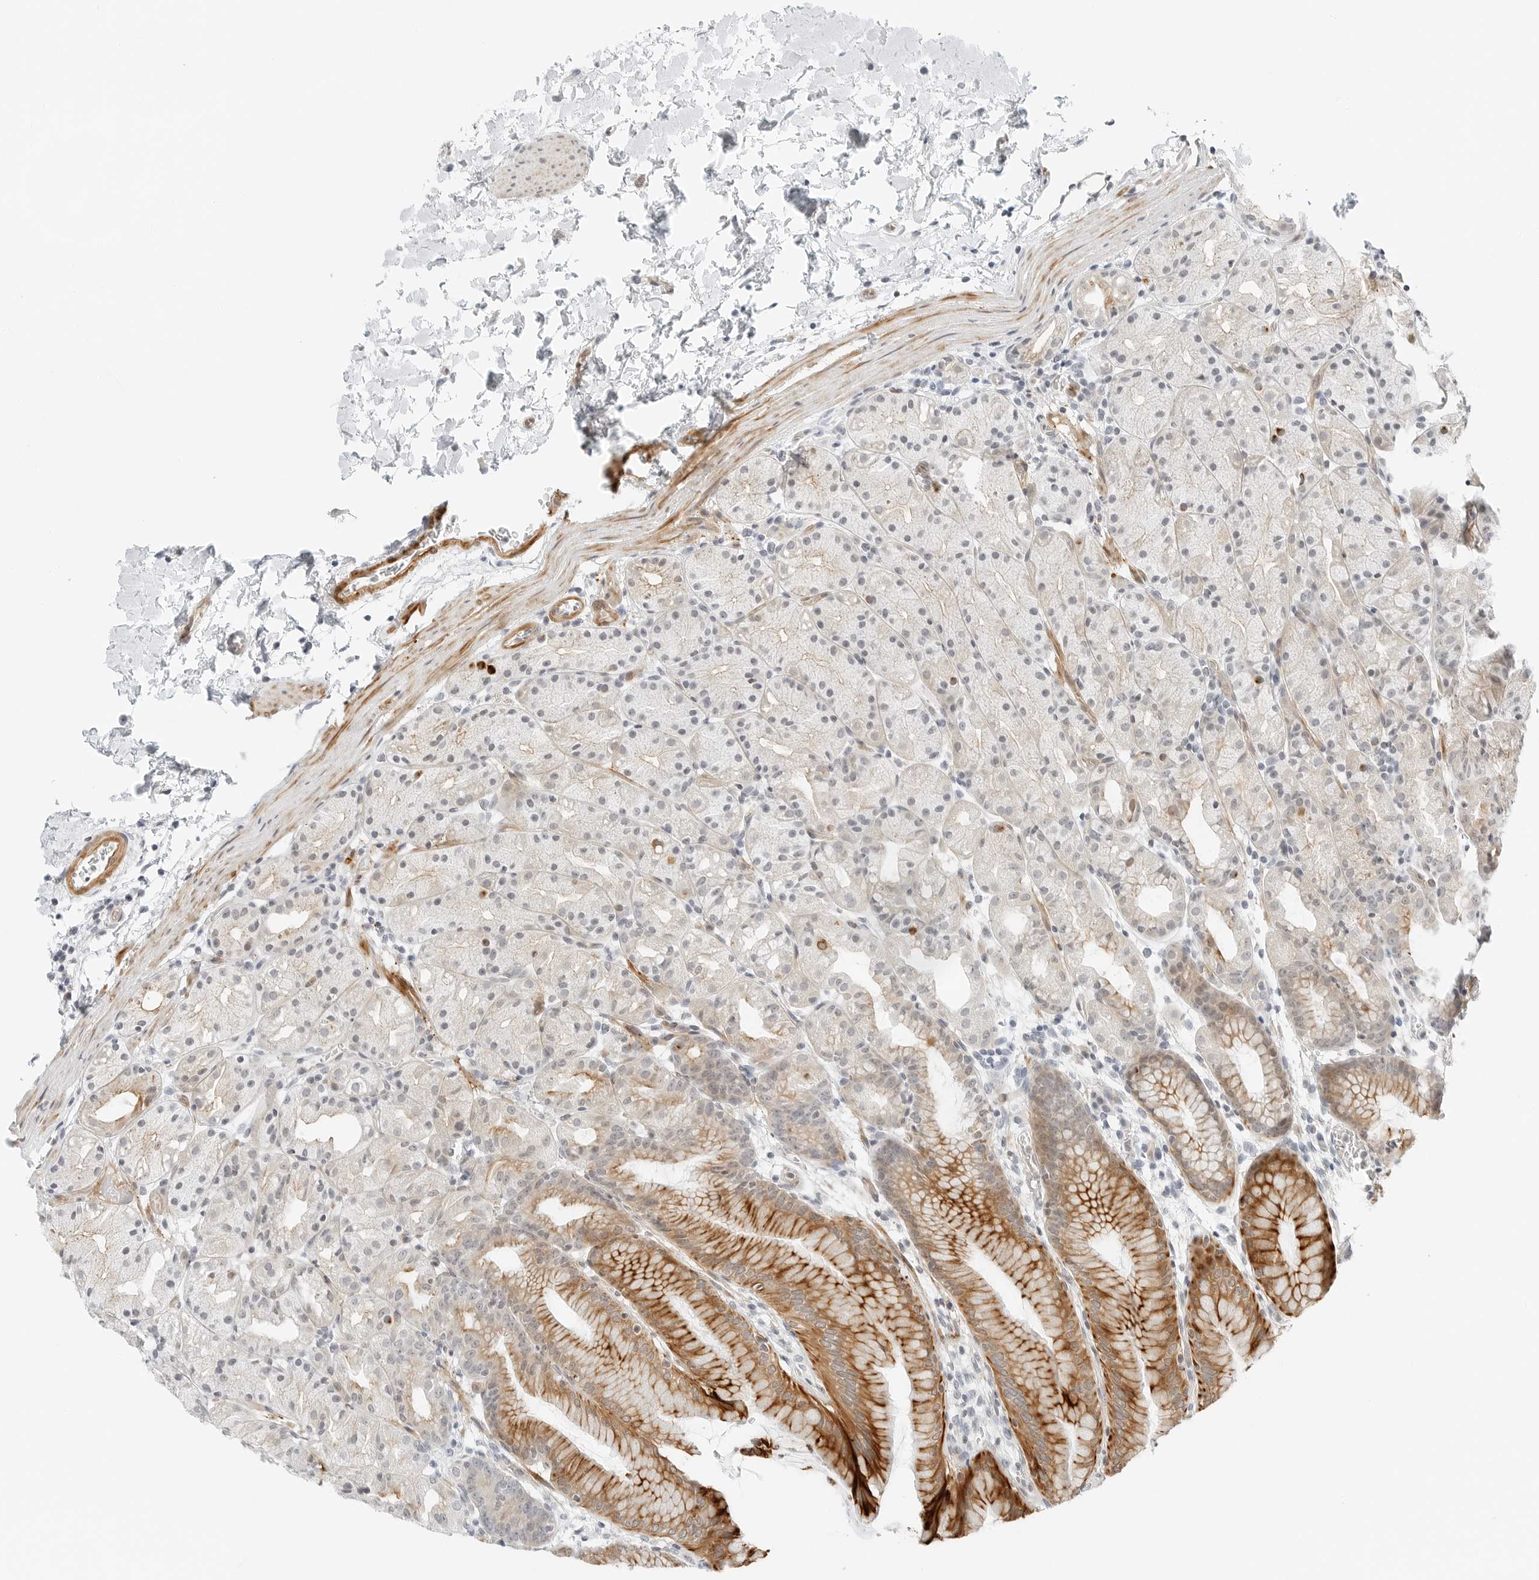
{"staining": {"intensity": "strong", "quantity": "<25%", "location": "cytoplasmic/membranous"}, "tissue": "stomach", "cell_type": "Glandular cells", "image_type": "normal", "snomed": [{"axis": "morphology", "description": "Normal tissue, NOS"}, {"axis": "topography", "description": "Stomach, upper"}], "caption": "Approximately <25% of glandular cells in unremarkable stomach reveal strong cytoplasmic/membranous protein staining as visualized by brown immunohistochemical staining.", "gene": "IQCC", "patient": {"sex": "male", "age": 48}}